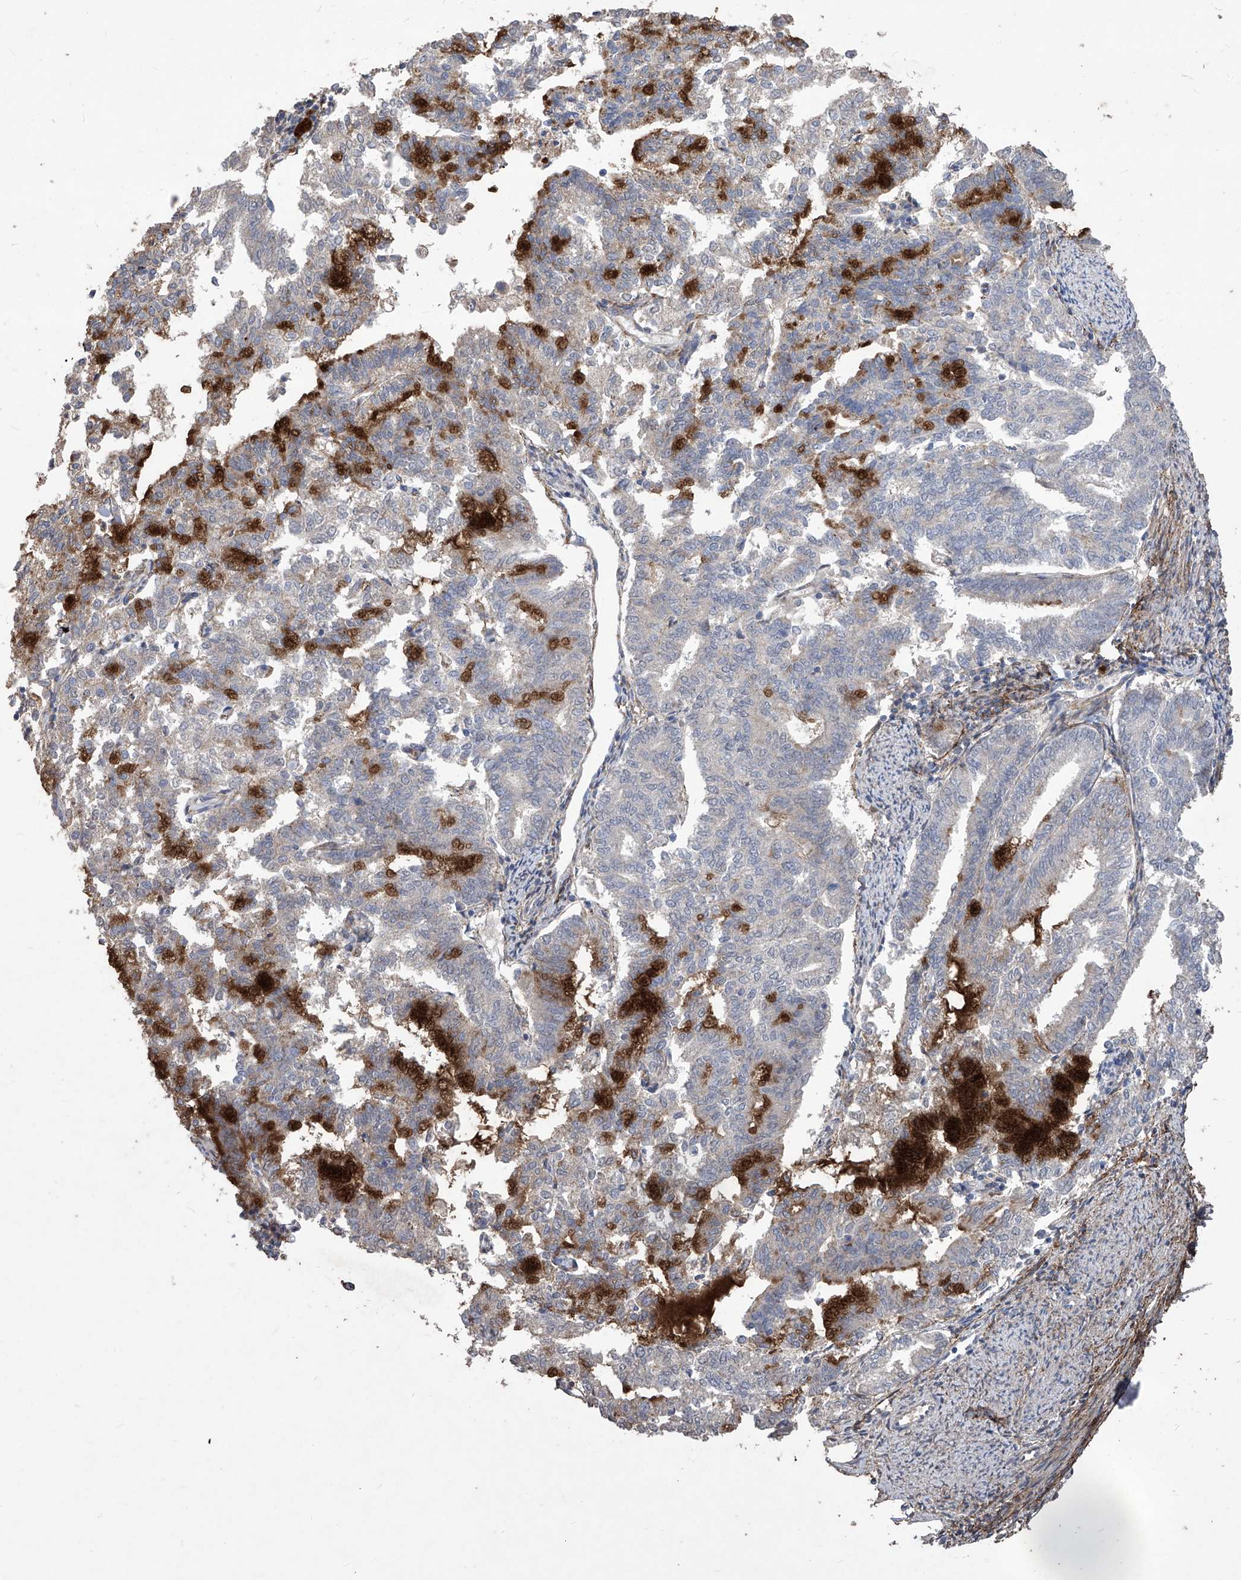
{"staining": {"intensity": "strong", "quantity": "<25%", "location": "cytoplasmic/membranous"}, "tissue": "endometrial cancer", "cell_type": "Tumor cells", "image_type": "cancer", "snomed": [{"axis": "morphology", "description": "Adenocarcinoma, NOS"}, {"axis": "topography", "description": "Endometrium"}], "caption": "Adenocarcinoma (endometrial) stained with a brown dye reveals strong cytoplasmic/membranous positive expression in approximately <25% of tumor cells.", "gene": "TXNIP", "patient": {"sex": "female", "age": 79}}